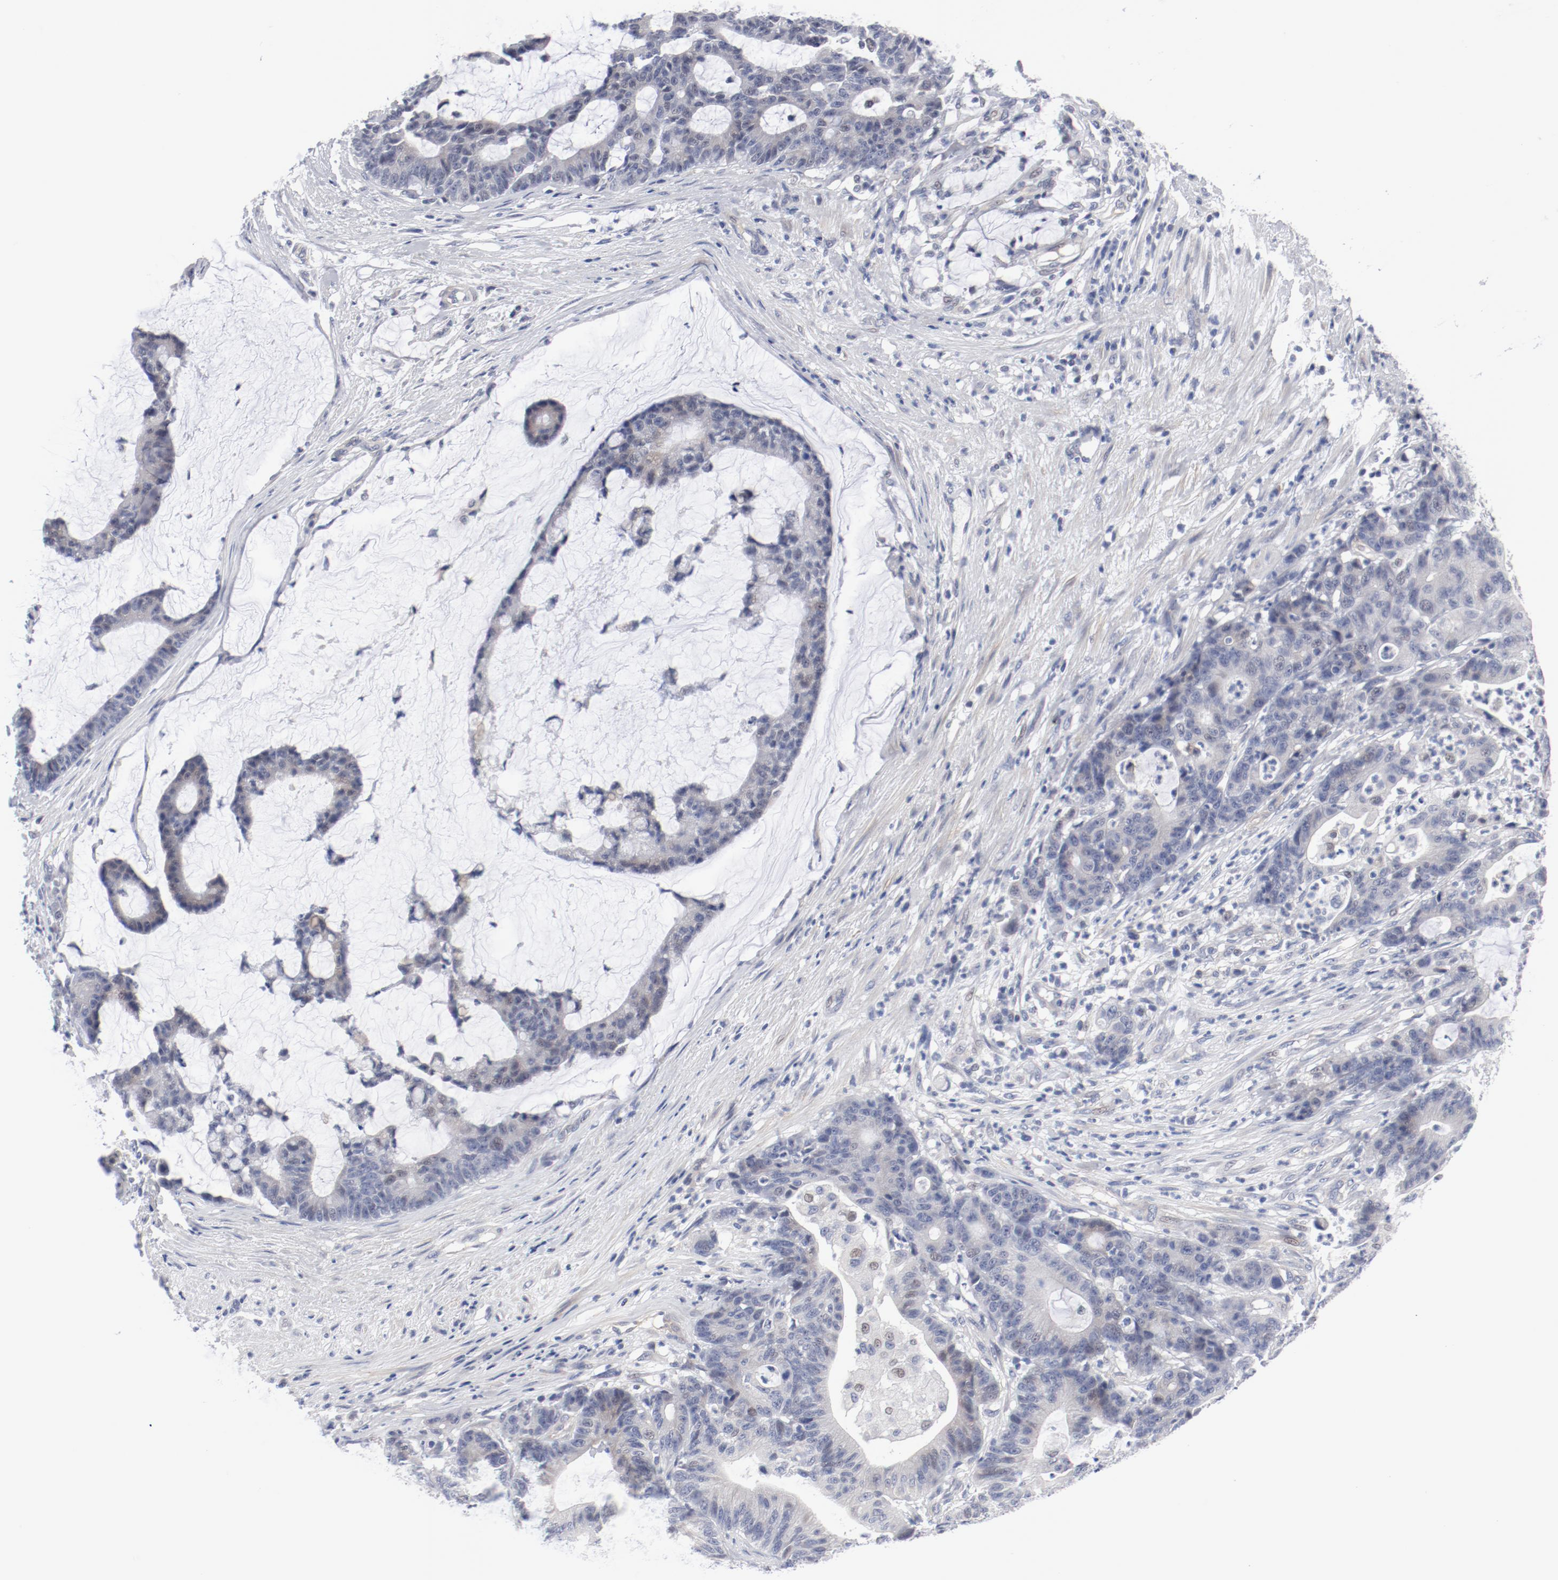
{"staining": {"intensity": "negative", "quantity": "none", "location": "none"}, "tissue": "colorectal cancer", "cell_type": "Tumor cells", "image_type": "cancer", "snomed": [{"axis": "morphology", "description": "Adenocarcinoma, NOS"}, {"axis": "topography", "description": "Colon"}], "caption": "High magnification brightfield microscopy of colorectal cancer stained with DAB (brown) and counterstained with hematoxylin (blue): tumor cells show no significant staining.", "gene": "KCNK13", "patient": {"sex": "female", "age": 84}}